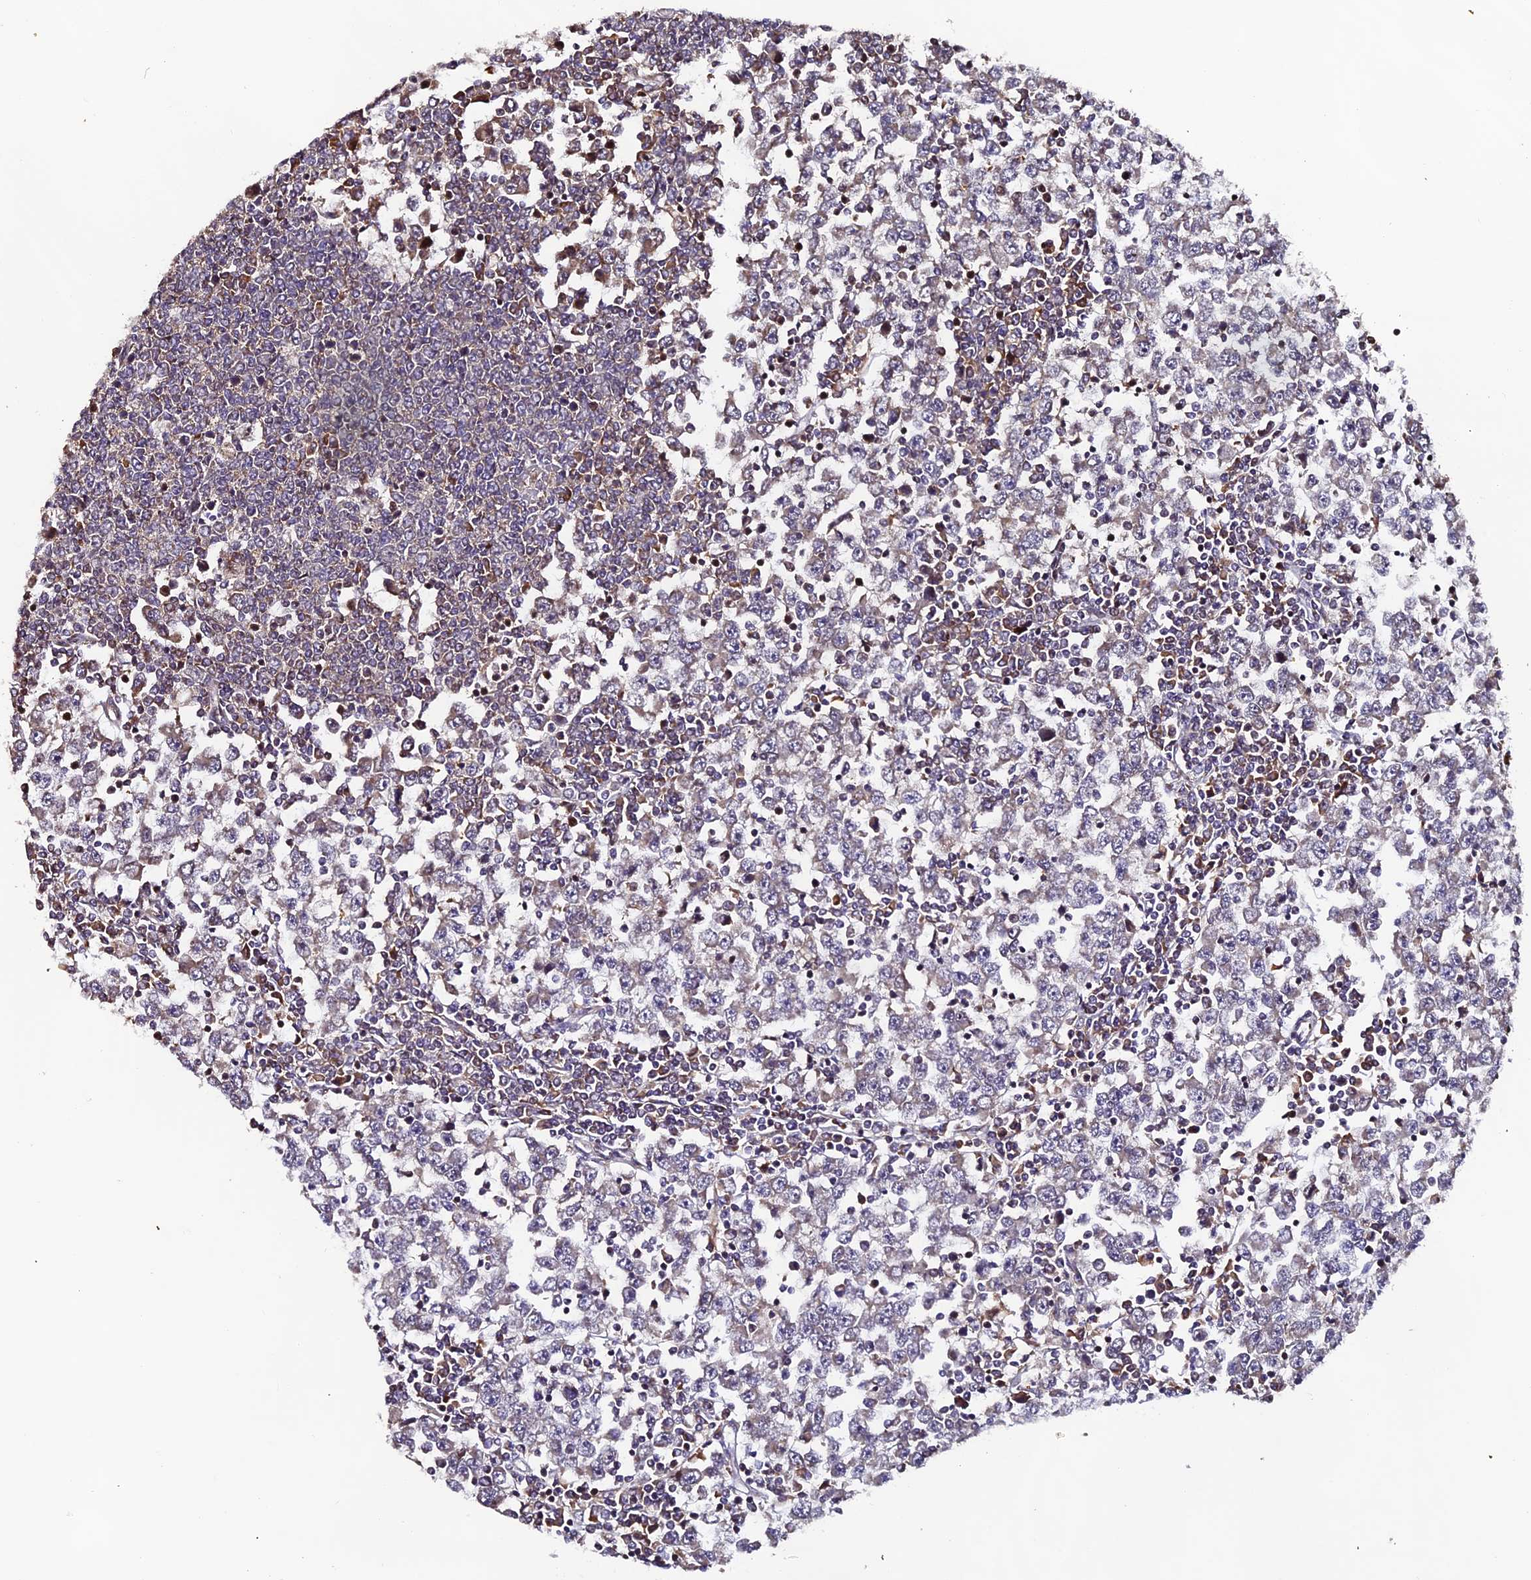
{"staining": {"intensity": "weak", "quantity": "<25%", "location": "cytoplasmic/membranous"}, "tissue": "testis cancer", "cell_type": "Tumor cells", "image_type": "cancer", "snomed": [{"axis": "morphology", "description": "Seminoma, NOS"}, {"axis": "topography", "description": "Testis"}], "caption": "There is no significant positivity in tumor cells of testis cancer (seminoma). (IHC, brightfield microscopy, high magnification).", "gene": "RAB28", "patient": {"sex": "male", "age": 65}}